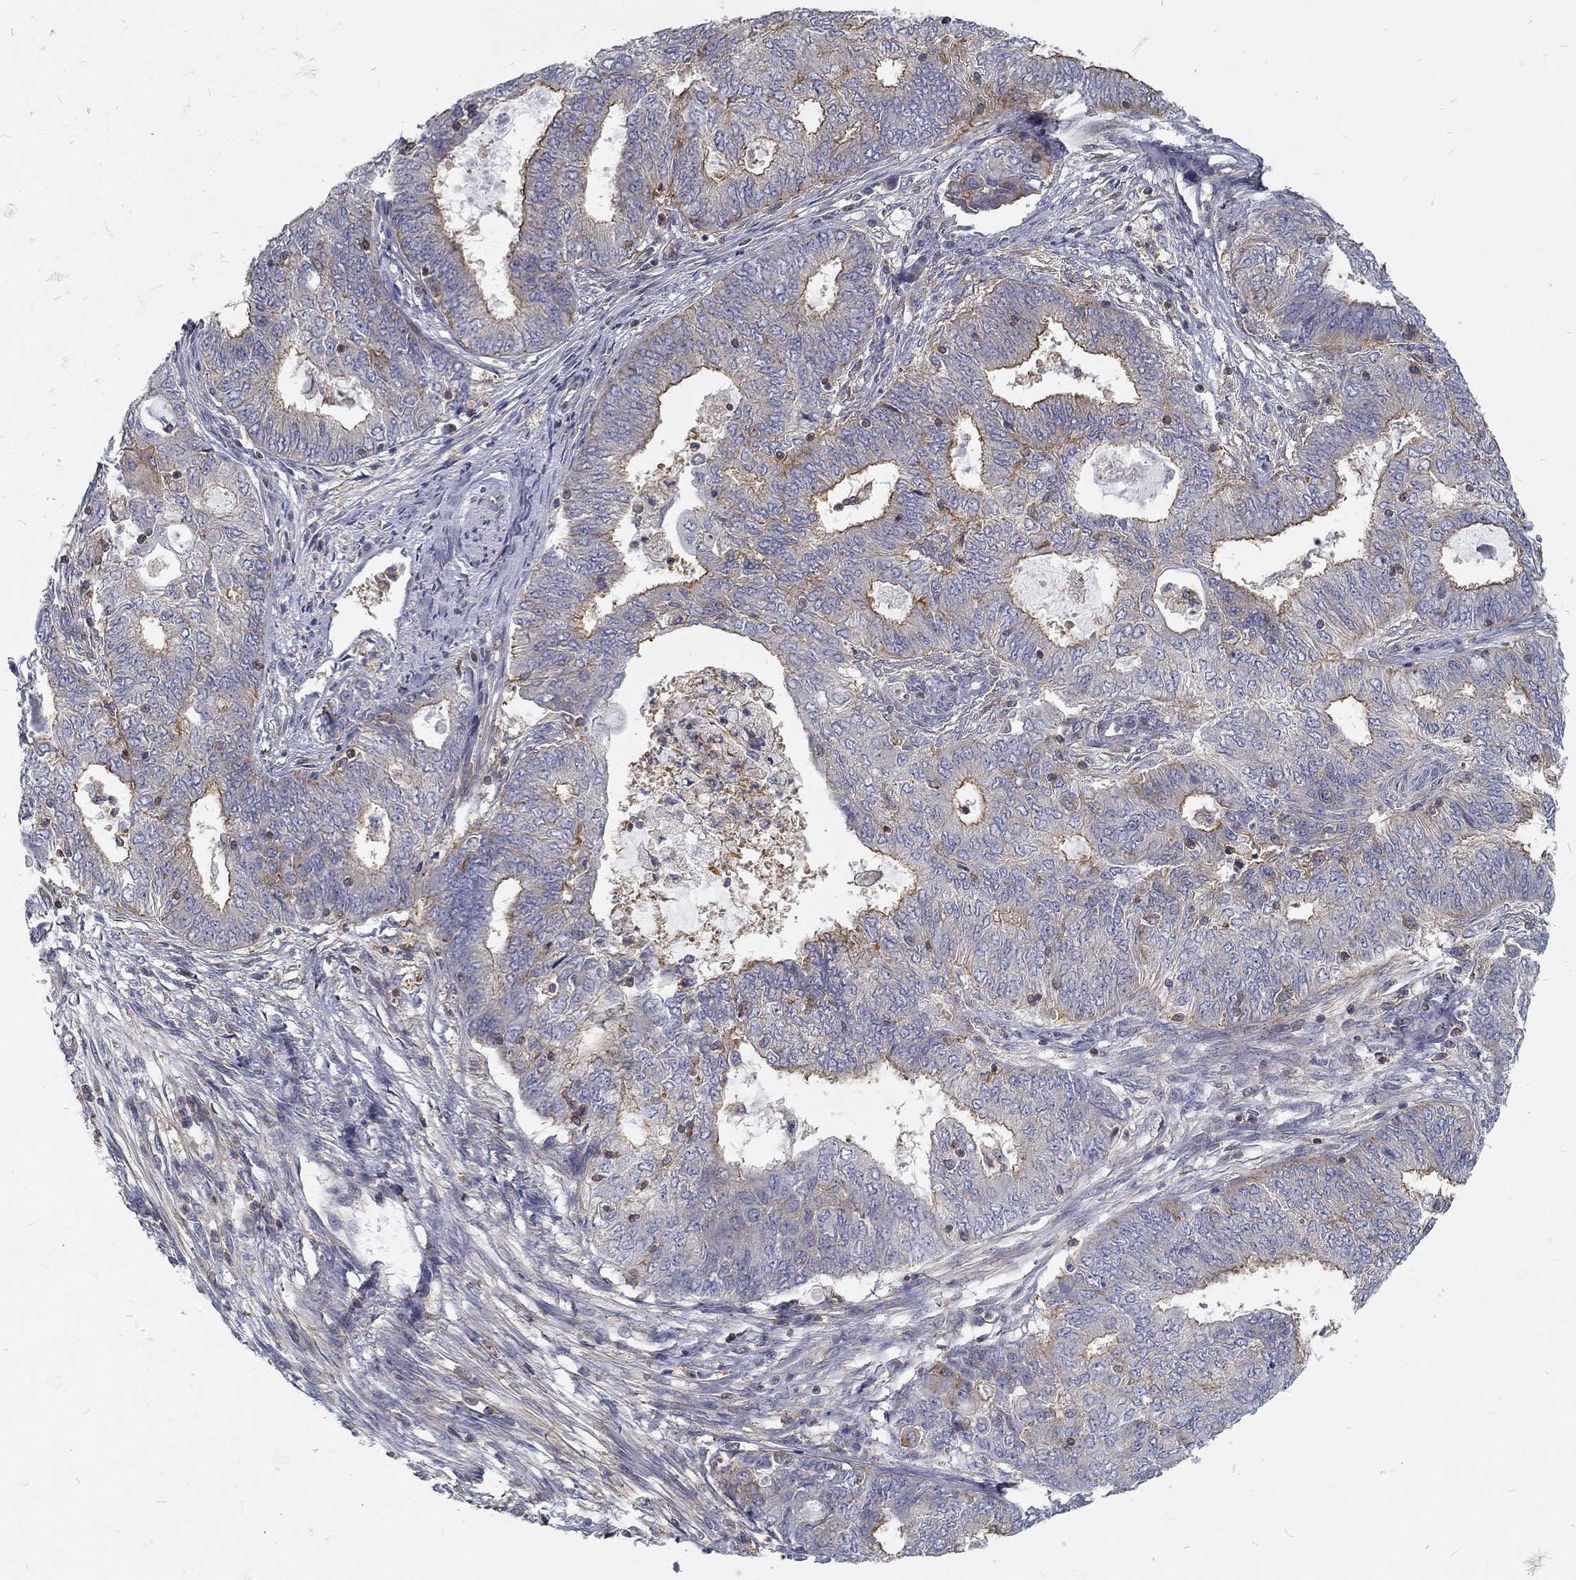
{"staining": {"intensity": "moderate", "quantity": "<25%", "location": "cytoplasmic/membranous"}, "tissue": "endometrial cancer", "cell_type": "Tumor cells", "image_type": "cancer", "snomed": [{"axis": "morphology", "description": "Adenocarcinoma, NOS"}, {"axis": "topography", "description": "Endometrium"}], "caption": "Immunohistochemical staining of adenocarcinoma (endometrial) shows moderate cytoplasmic/membranous protein staining in about <25% of tumor cells.", "gene": "MTMR11", "patient": {"sex": "female", "age": 62}}